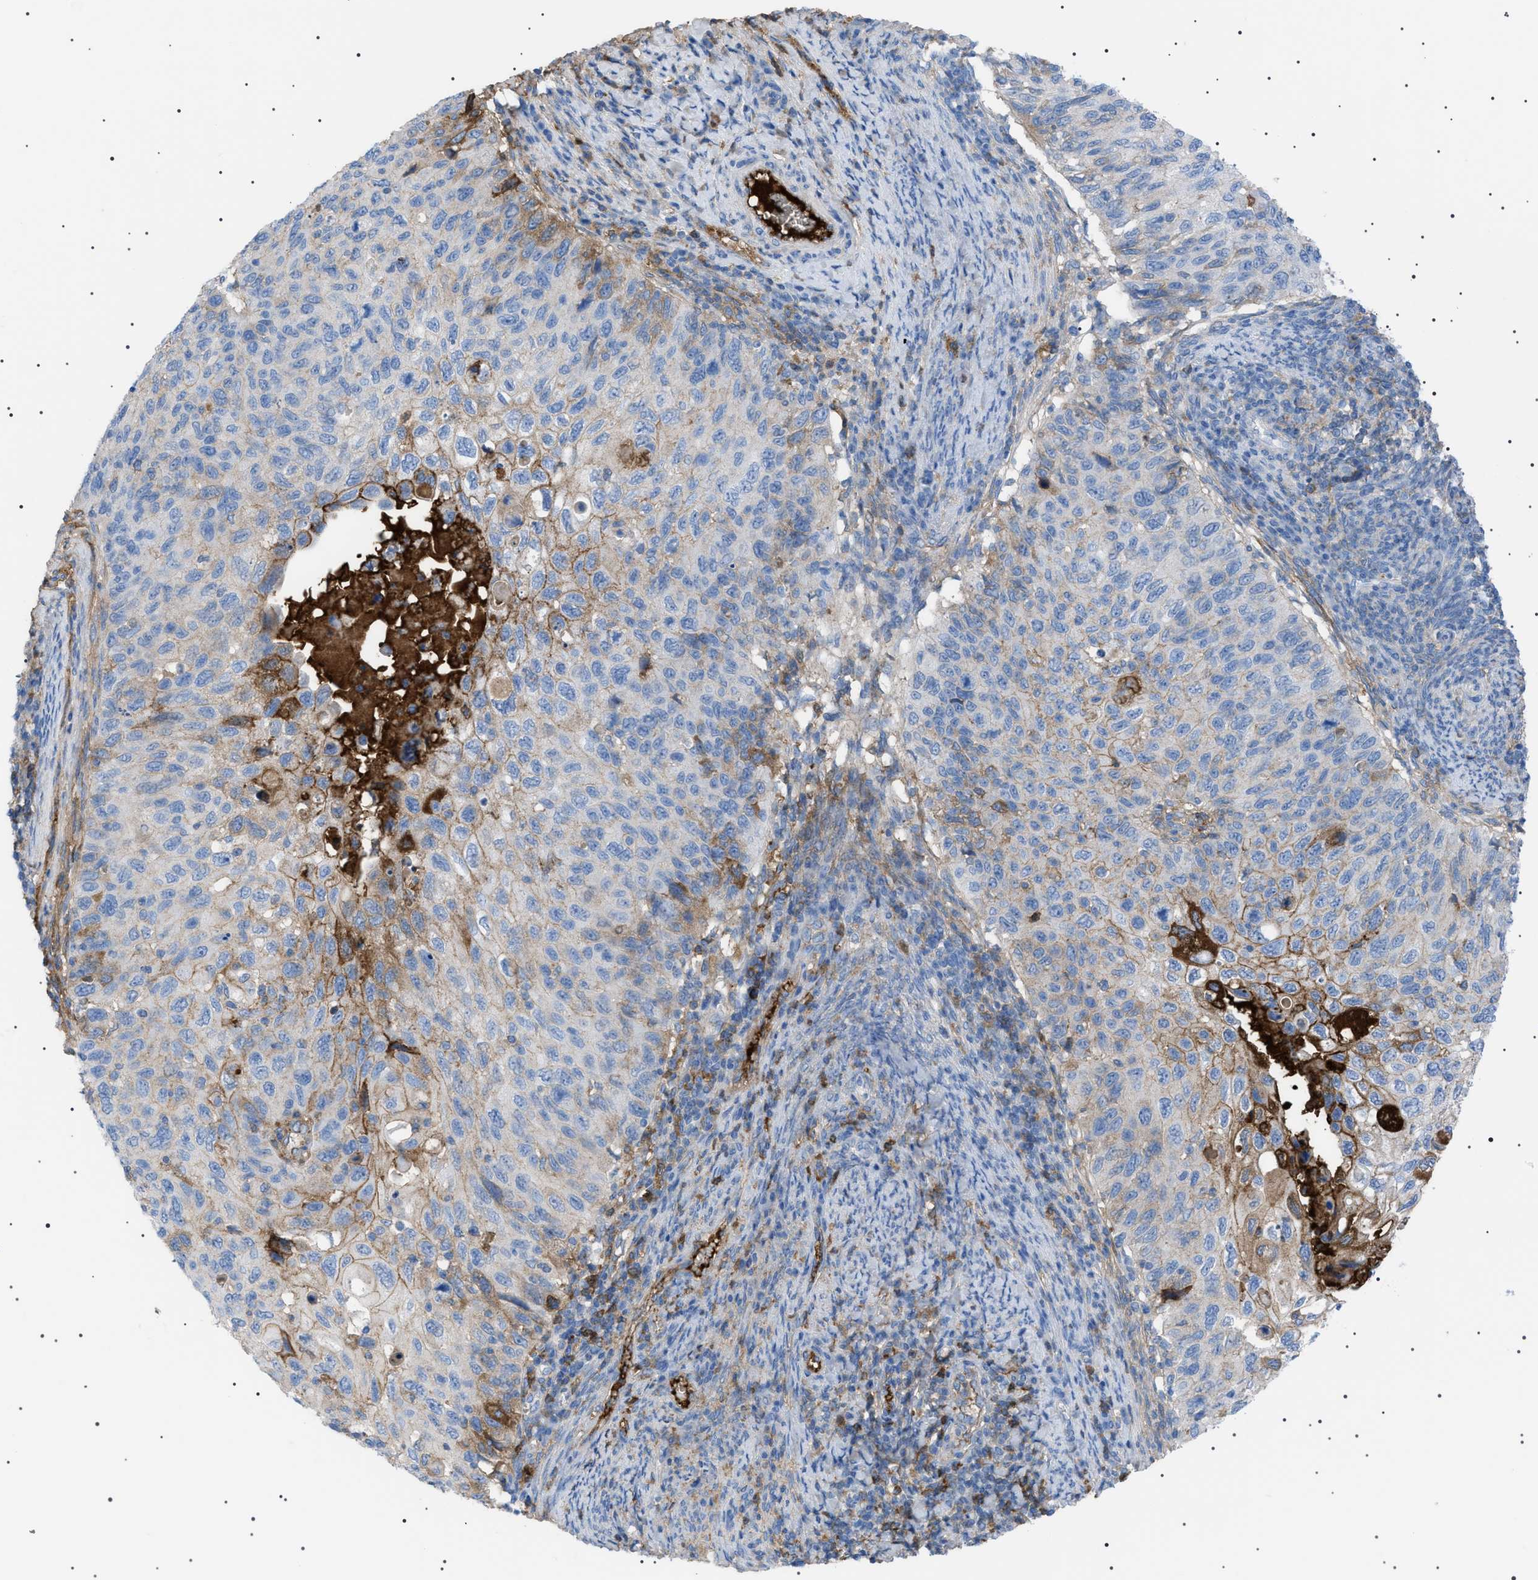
{"staining": {"intensity": "moderate", "quantity": "25%-75%", "location": "cytoplasmic/membranous"}, "tissue": "cervical cancer", "cell_type": "Tumor cells", "image_type": "cancer", "snomed": [{"axis": "morphology", "description": "Squamous cell carcinoma, NOS"}, {"axis": "topography", "description": "Cervix"}], "caption": "The micrograph exhibits a brown stain indicating the presence of a protein in the cytoplasmic/membranous of tumor cells in squamous cell carcinoma (cervical).", "gene": "LPA", "patient": {"sex": "female", "age": 70}}